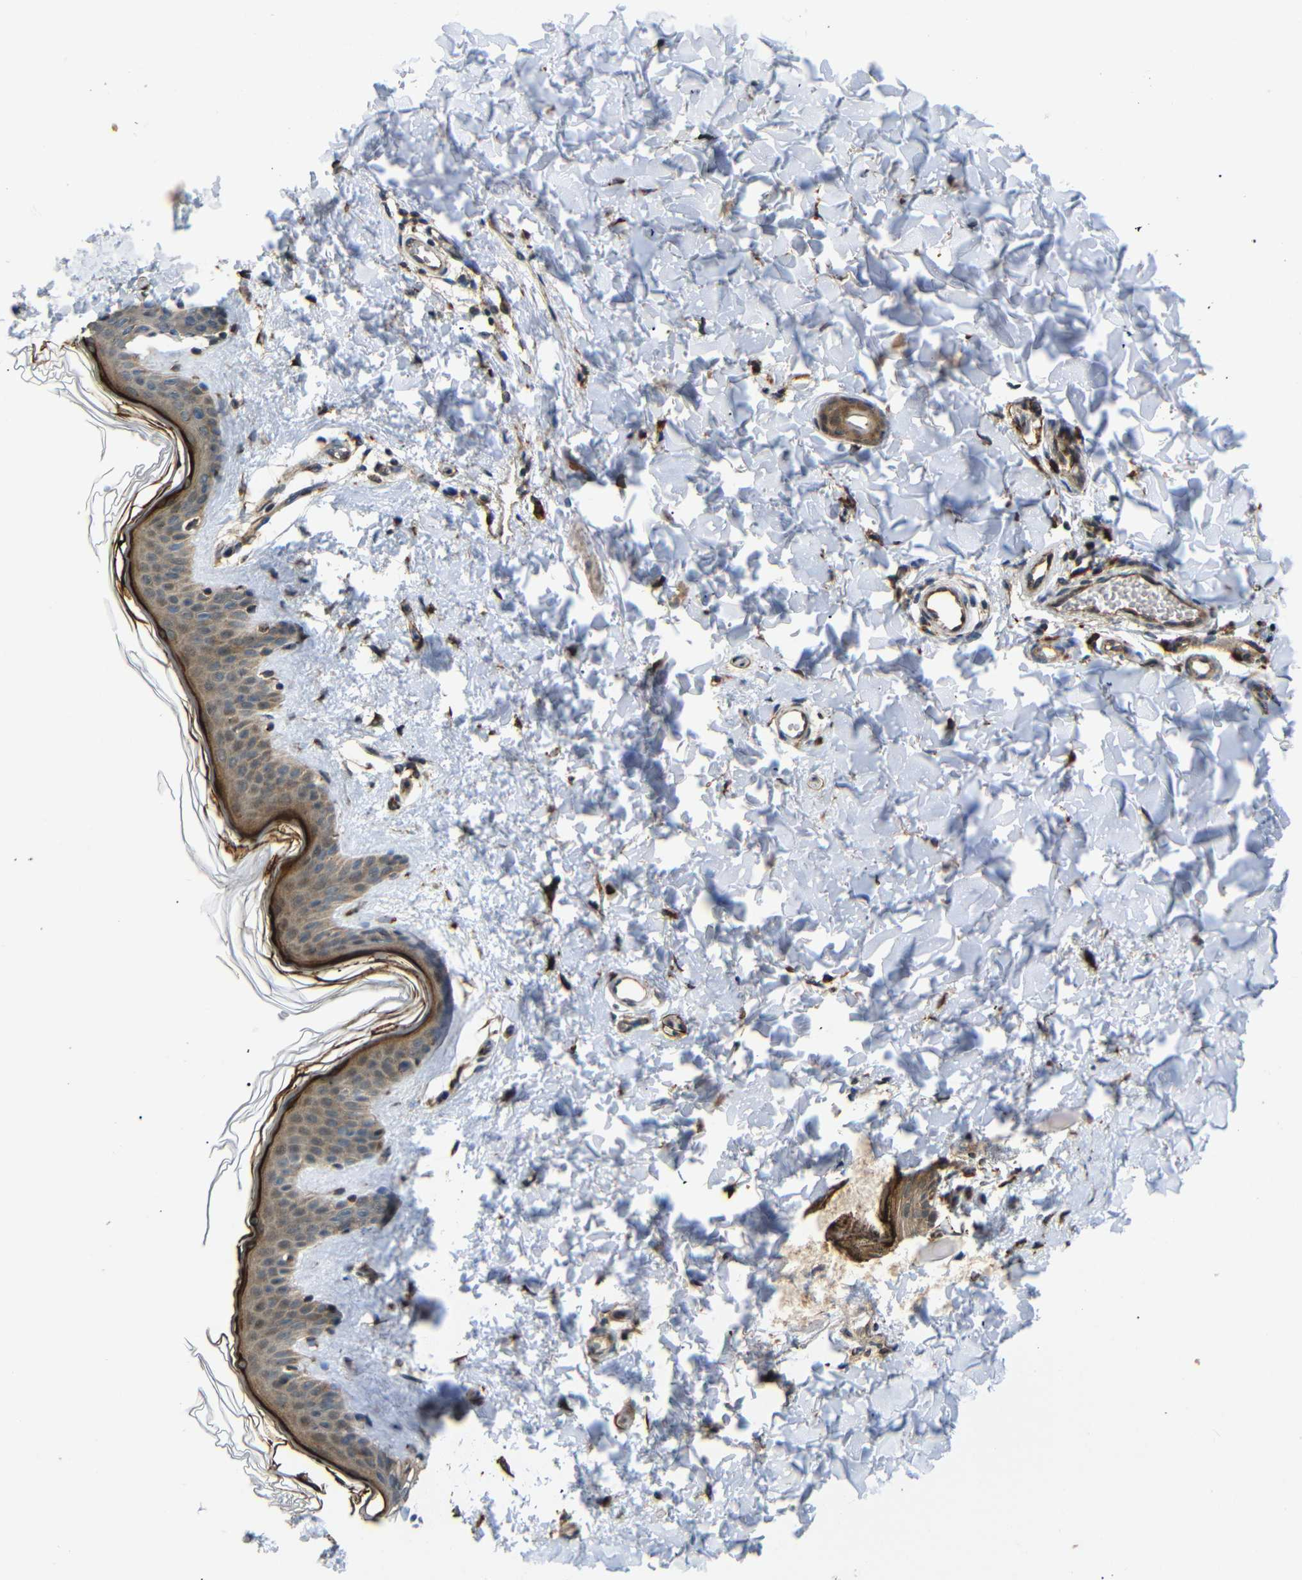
{"staining": {"intensity": "moderate", "quantity": "25%-75%", "location": "cytoplasmic/membranous"}, "tissue": "skin", "cell_type": "Fibroblasts", "image_type": "normal", "snomed": [{"axis": "morphology", "description": "Normal tissue, NOS"}, {"axis": "topography", "description": "Skin"}], "caption": "Protein staining exhibits moderate cytoplasmic/membranous positivity in about 25%-75% of fibroblasts in unremarkable skin.", "gene": "KANK4", "patient": {"sex": "female", "age": 41}}